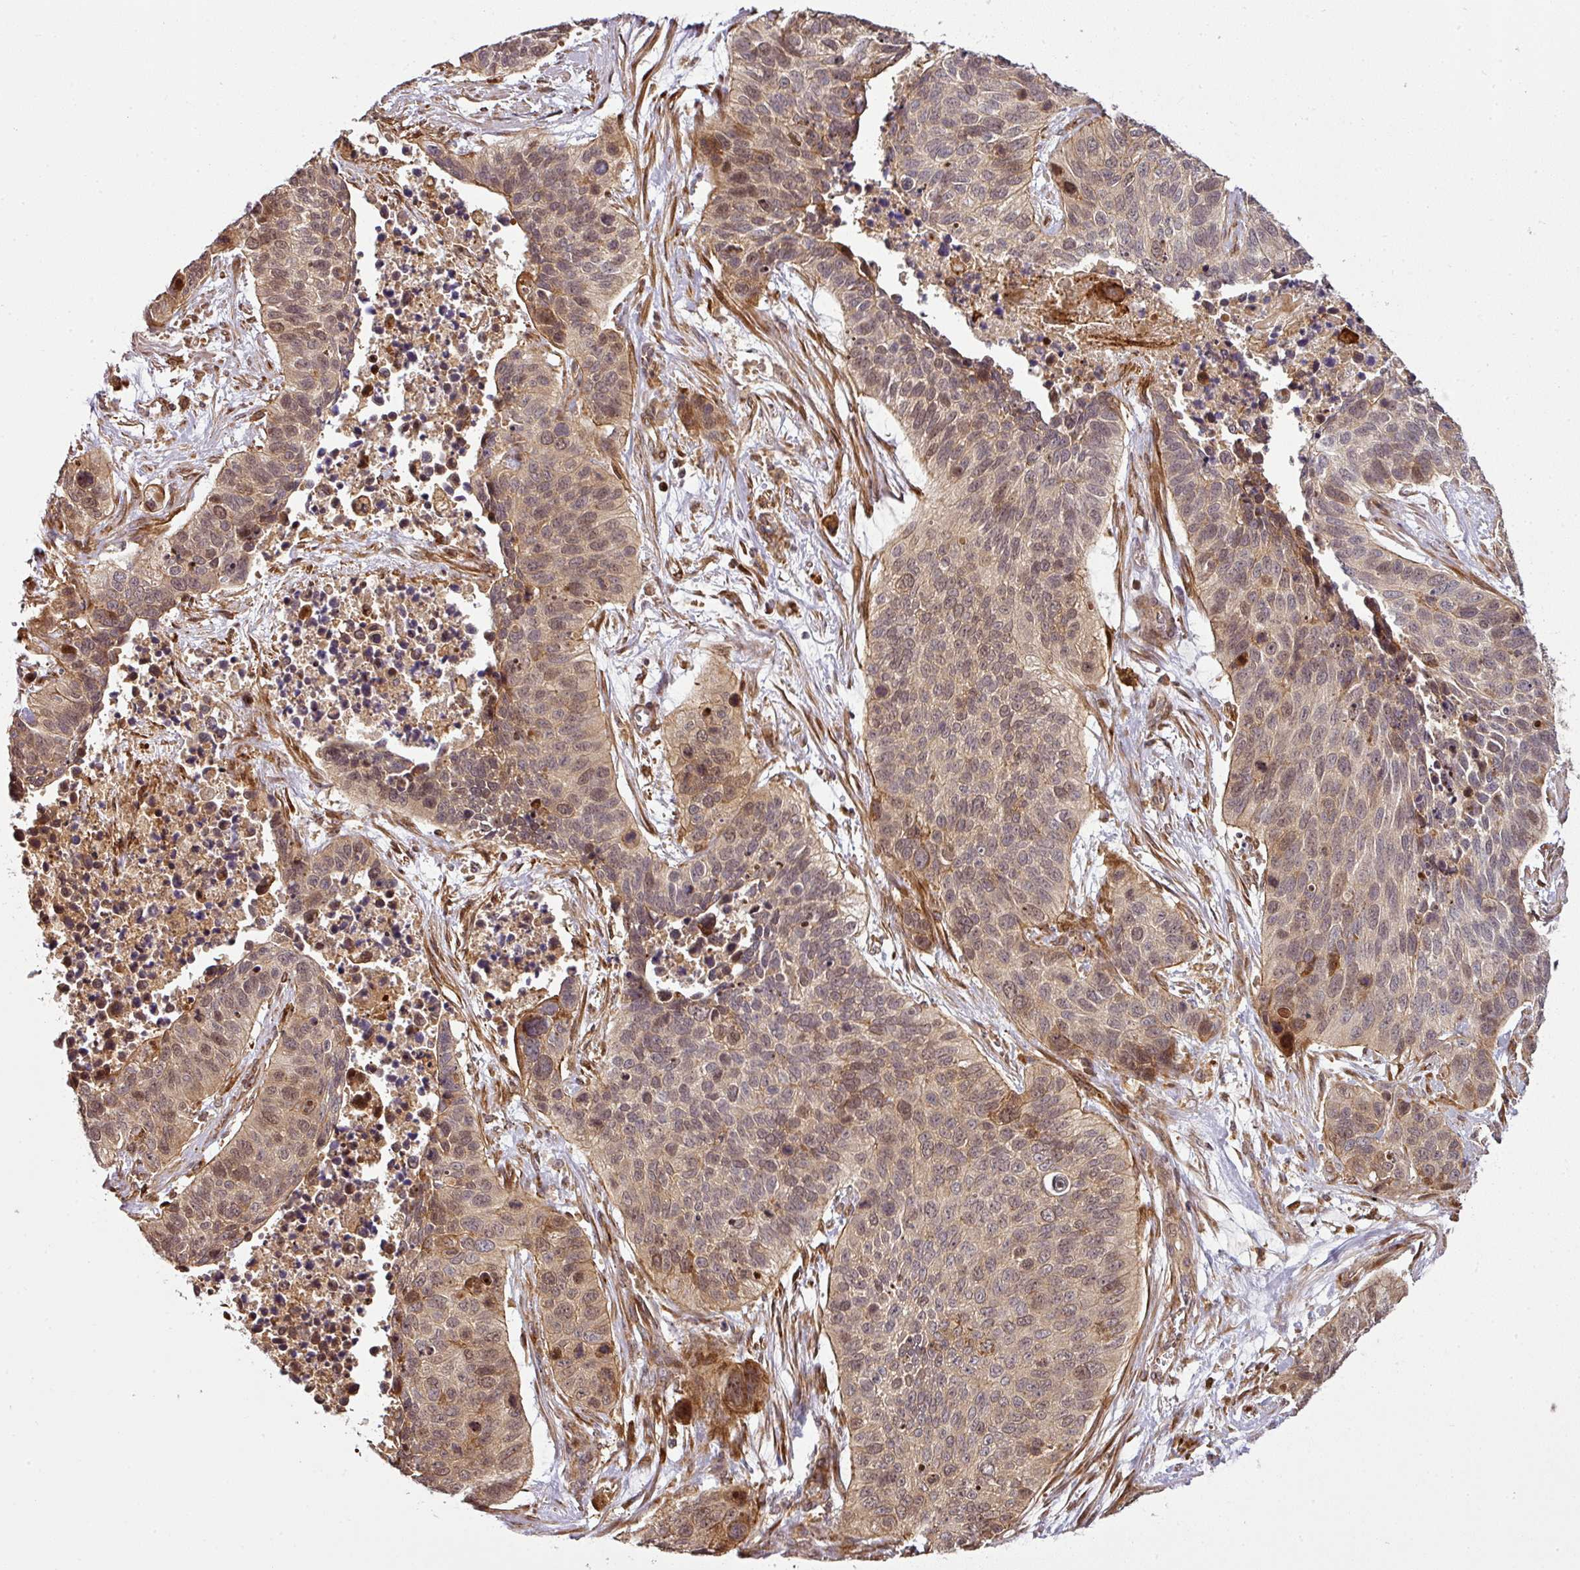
{"staining": {"intensity": "moderate", "quantity": ">75%", "location": "cytoplasmic/membranous,nuclear"}, "tissue": "lung cancer", "cell_type": "Tumor cells", "image_type": "cancer", "snomed": [{"axis": "morphology", "description": "Squamous cell carcinoma, NOS"}, {"axis": "topography", "description": "Lung"}], "caption": "The histopathology image demonstrates a brown stain indicating the presence of a protein in the cytoplasmic/membranous and nuclear of tumor cells in lung squamous cell carcinoma.", "gene": "ATAT1", "patient": {"sex": "male", "age": 62}}